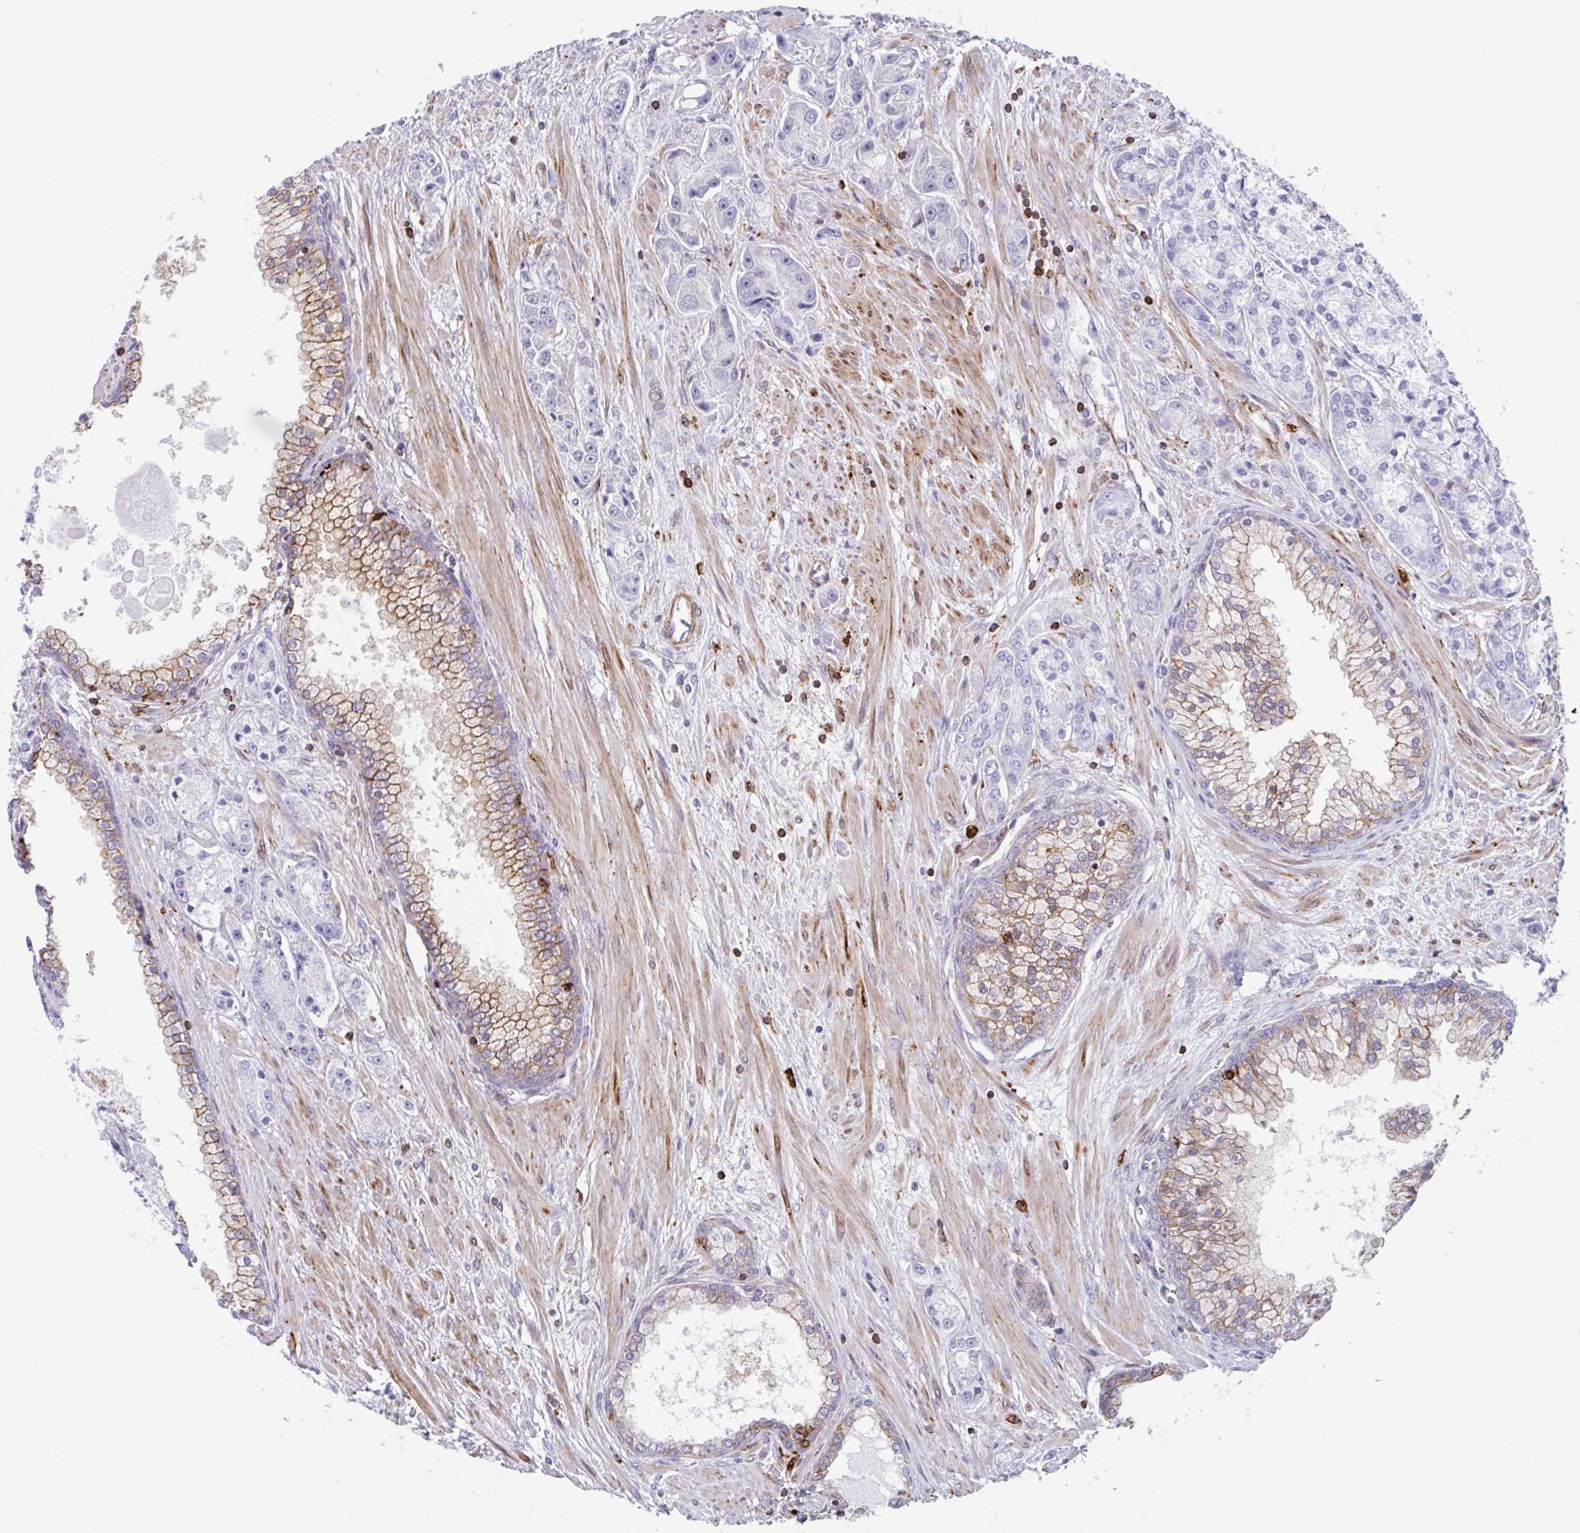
{"staining": {"intensity": "negative", "quantity": "none", "location": "none"}, "tissue": "prostate cancer", "cell_type": "Tumor cells", "image_type": "cancer", "snomed": [{"axis": "morphology", "description": "Adenocarcinoma, High grade"}, {"axis": "topography", "description": "Prostate"}], "caption": "Image shows no protein staining in tumor cells of adenocarcinoma (high-grade) (prostate) tissue.", "gene": "EFHD1", "patient": {"sex": "male", "age": 67}}